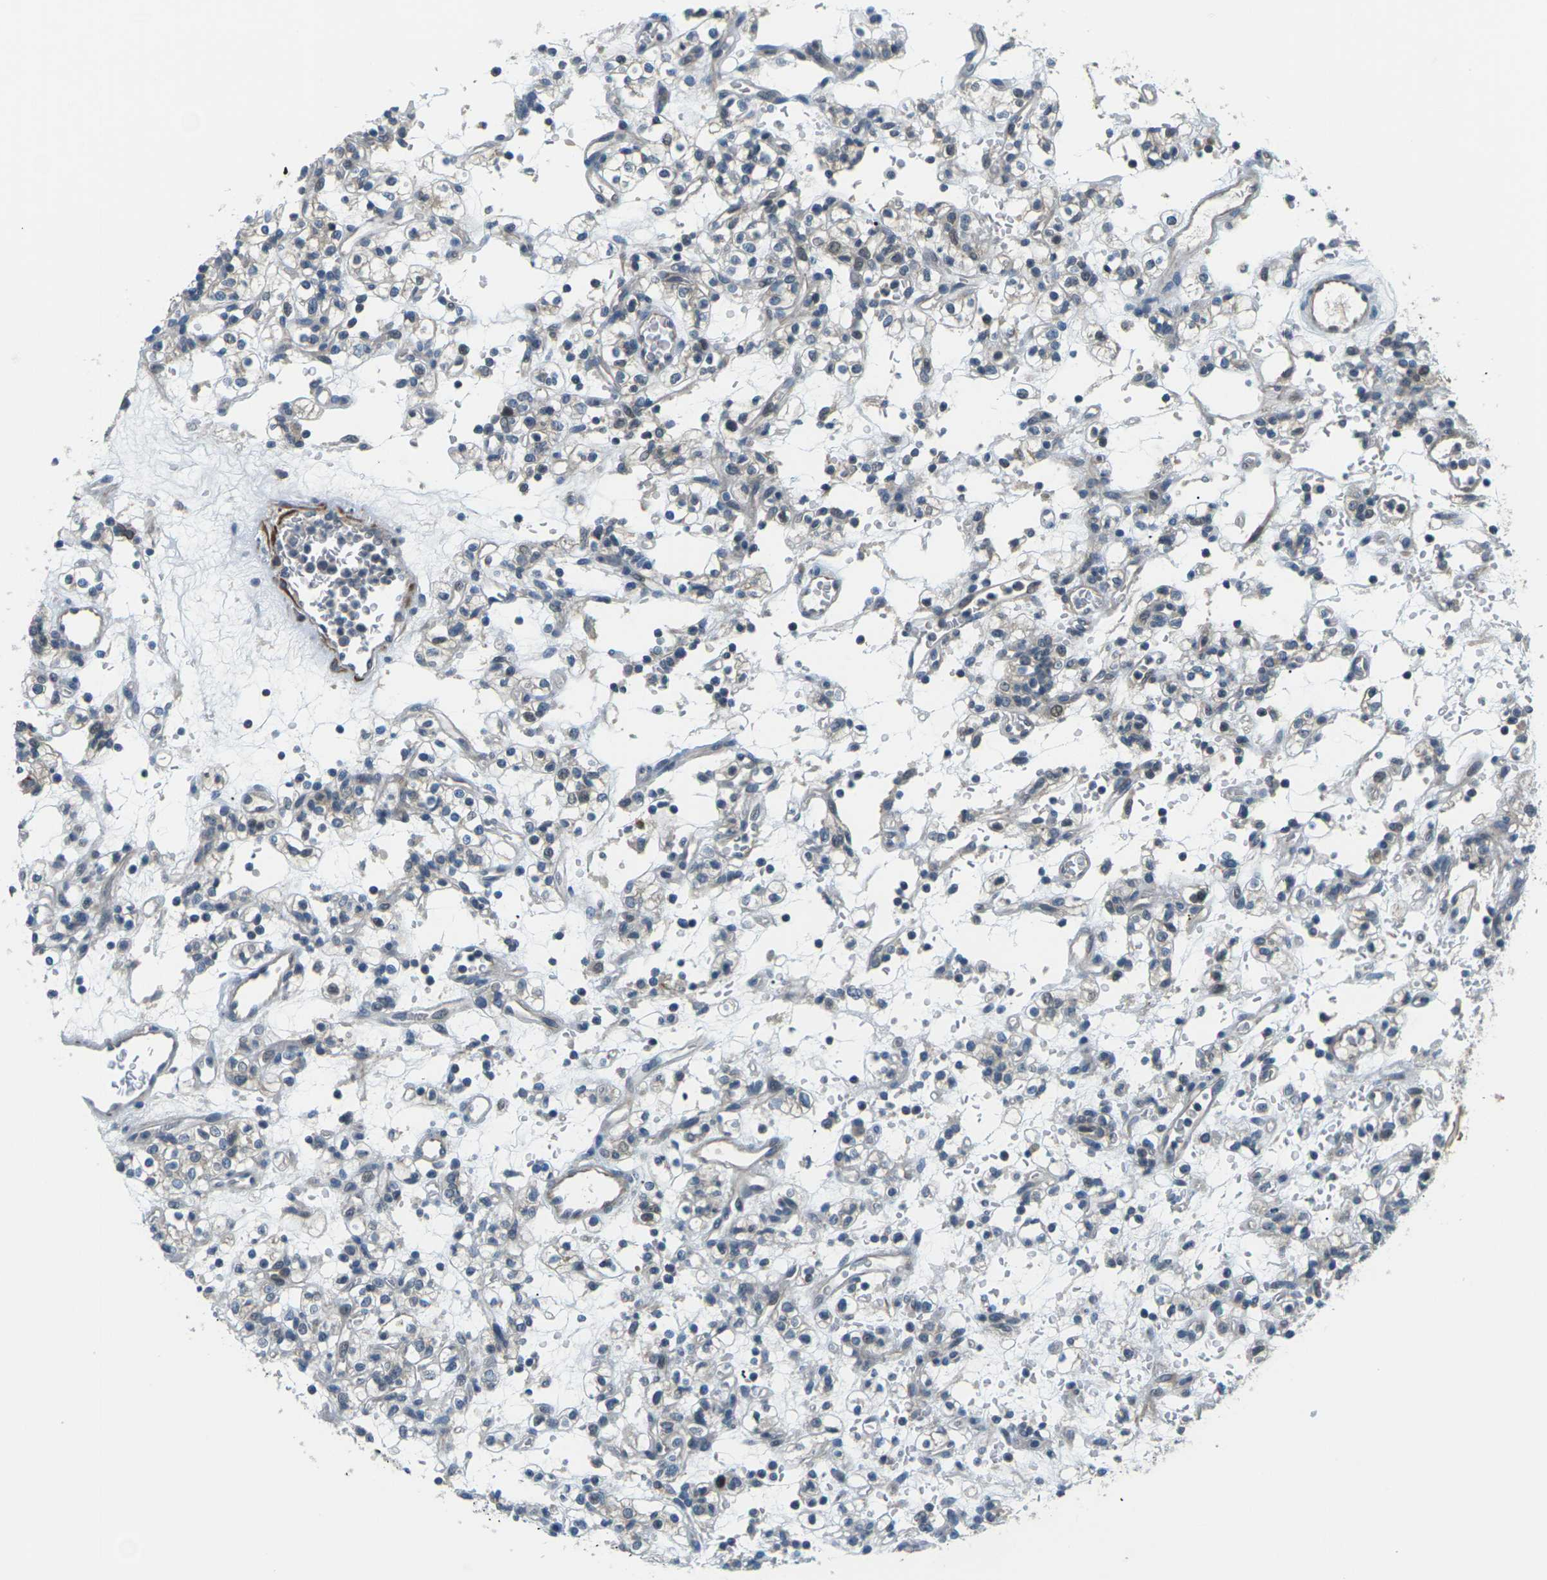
{"staining": {"intensity": "negative", "quantity": "none", "location": "none"}, "tissue": "renal cancer", "cell_type": "Tumor cells", "image_type": "cancer", "snomed": [{"axis": "morphology", "description": "Normal tissue, NOS"}, {"axis": "morphology", "description": "Adenocarcinoma, NOS"}, {"axis": "topography", "description": "Kidney"}], "caption": "Micrograph shows no protein staining in tumor cells of renal adenocarcinoma tissue.", "gene": "SLC13A3", "patient": {"sex": "female", "age": 72}}